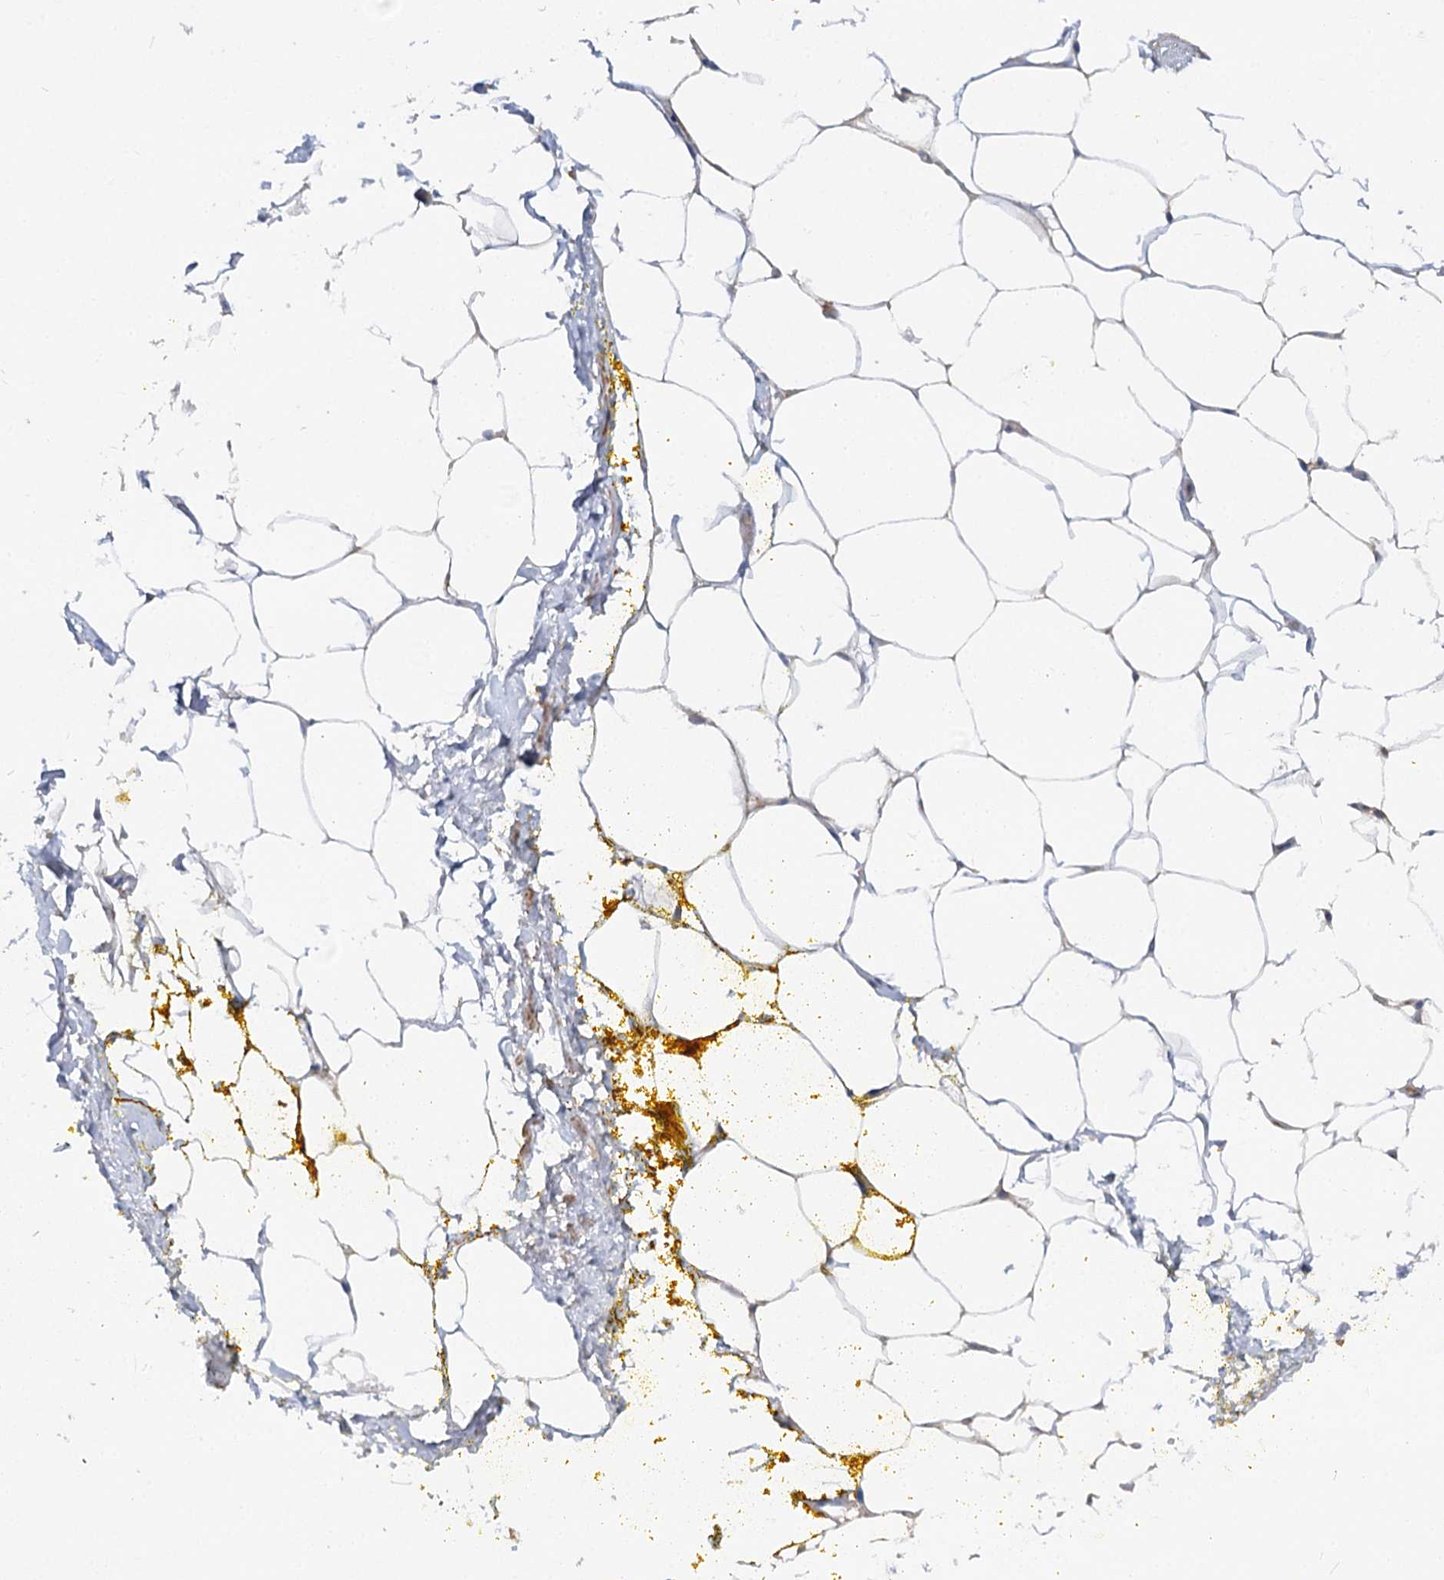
{"staining": {"intensity": "weak", "quantity": ">75%", "location": "cytoplasmic/membranous"}, "tissue": "adipose tissue", "cell_type": "Adipocytes", "image_type": "normal", "snomed": [{"axis": "morphology", "description": "Normal tissue, NOS"}, {"axis": "morphology", "description": "Adenocarcinoma, Low grade"}, {"axis": "topography", "description": "Prostate"}, {"axis": "topography", "description": "Peripheral nerve tissue"}], "caption": "IHC of benign human adipose tissue reveals low levels of weak cytoplasmic/membranous positivity in about >75% of adipocytes. (brown staining indicates protein expression, while blue staining denotes nuclei).", "gene": "FGF19", "patient": {"sex": "male", "age": 63}}